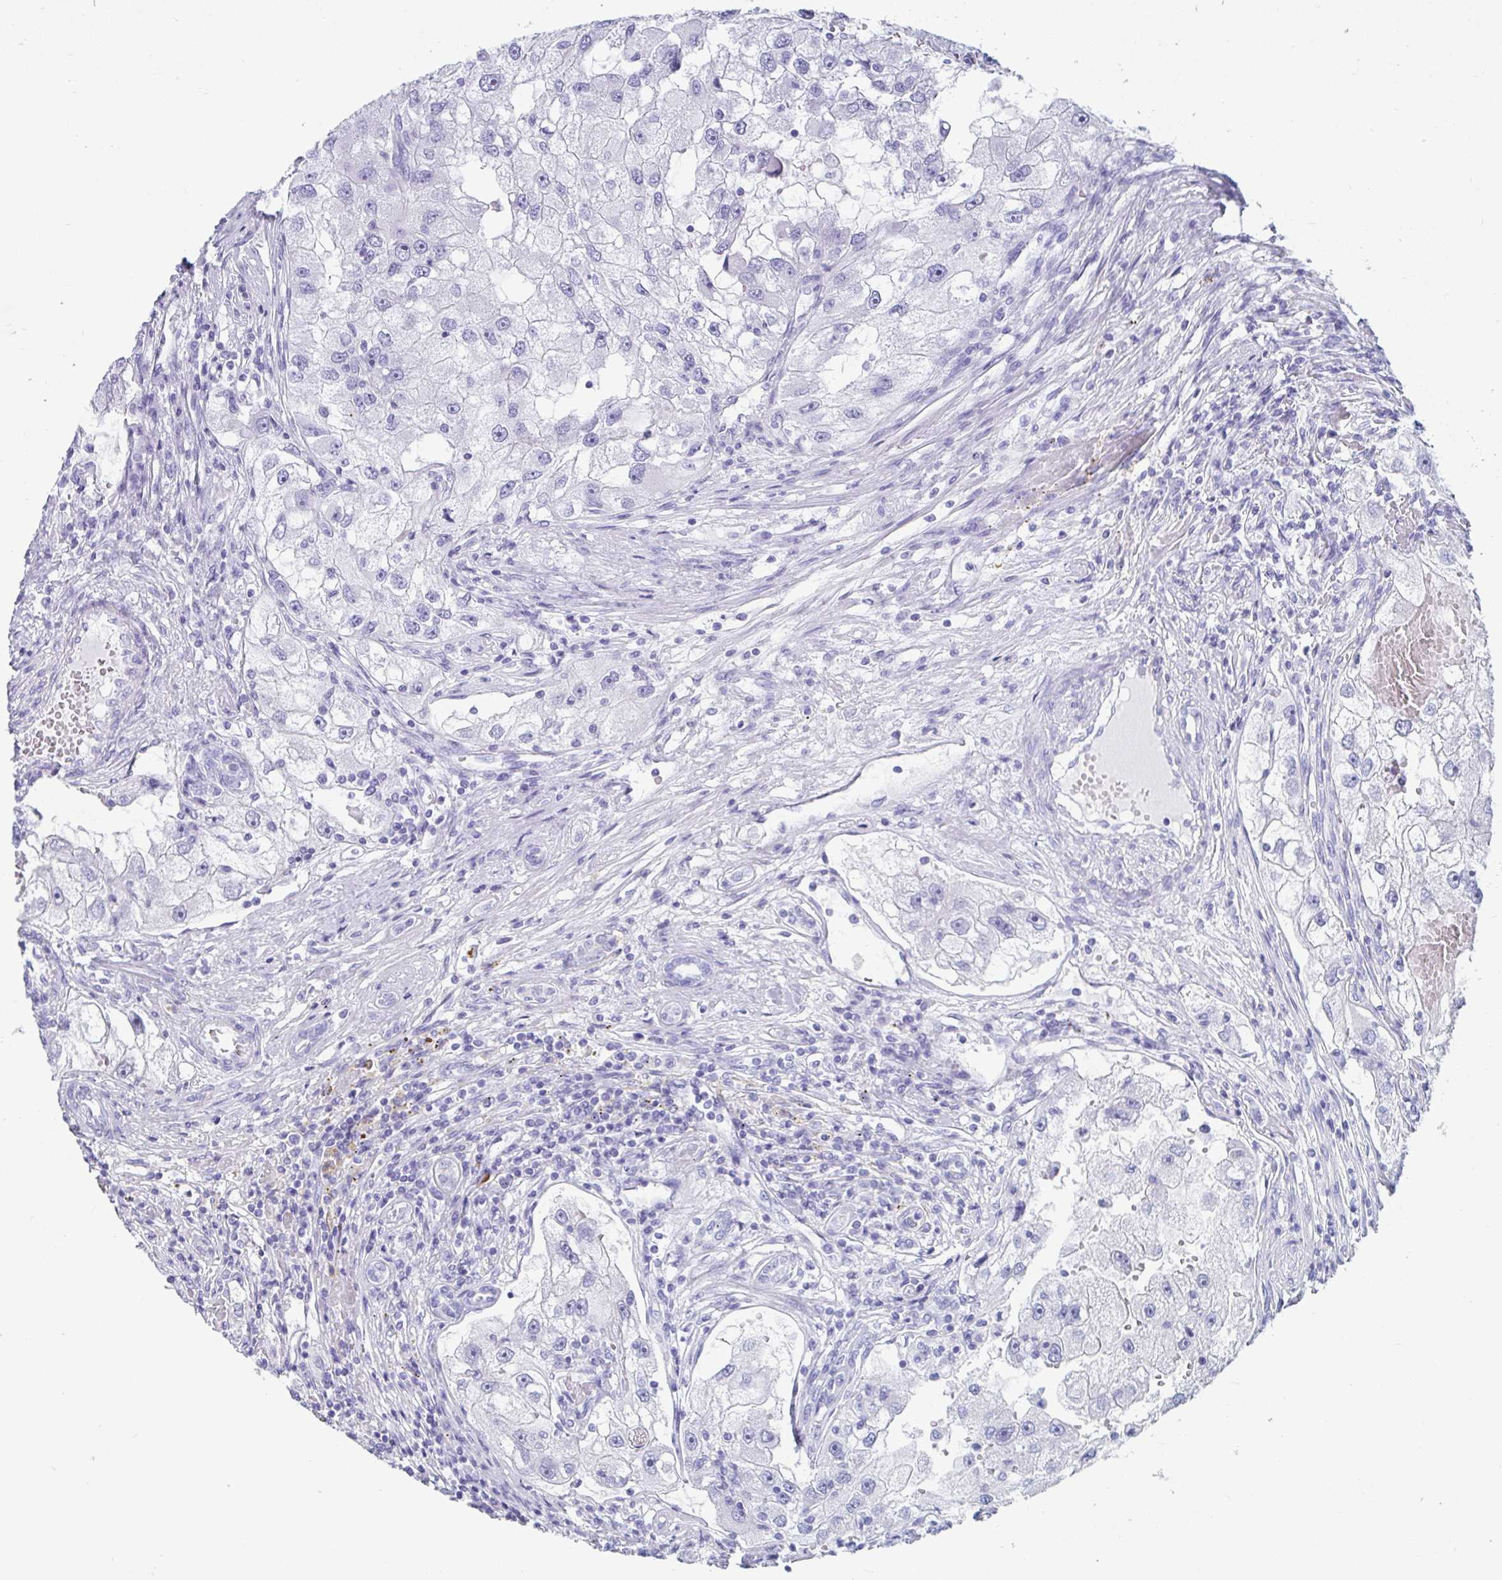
{"staining": {"intensity": "negative", "quantity": "none", "location": "none"}, "tissue": "renal cancer", "cell_type": "Tumor cells", "image_type": "cancer", "snomed": [{"axis": "morphology", "description": "Adenocarcinoma, NOS"}, {"axis": "topography", "description": "Kidney"}], "caption": "An image of human renal adenocarcinoma is negative for staining in tumor cells.", "gene": "GKN2", "patient": {"sex": "male", "age": 63}}